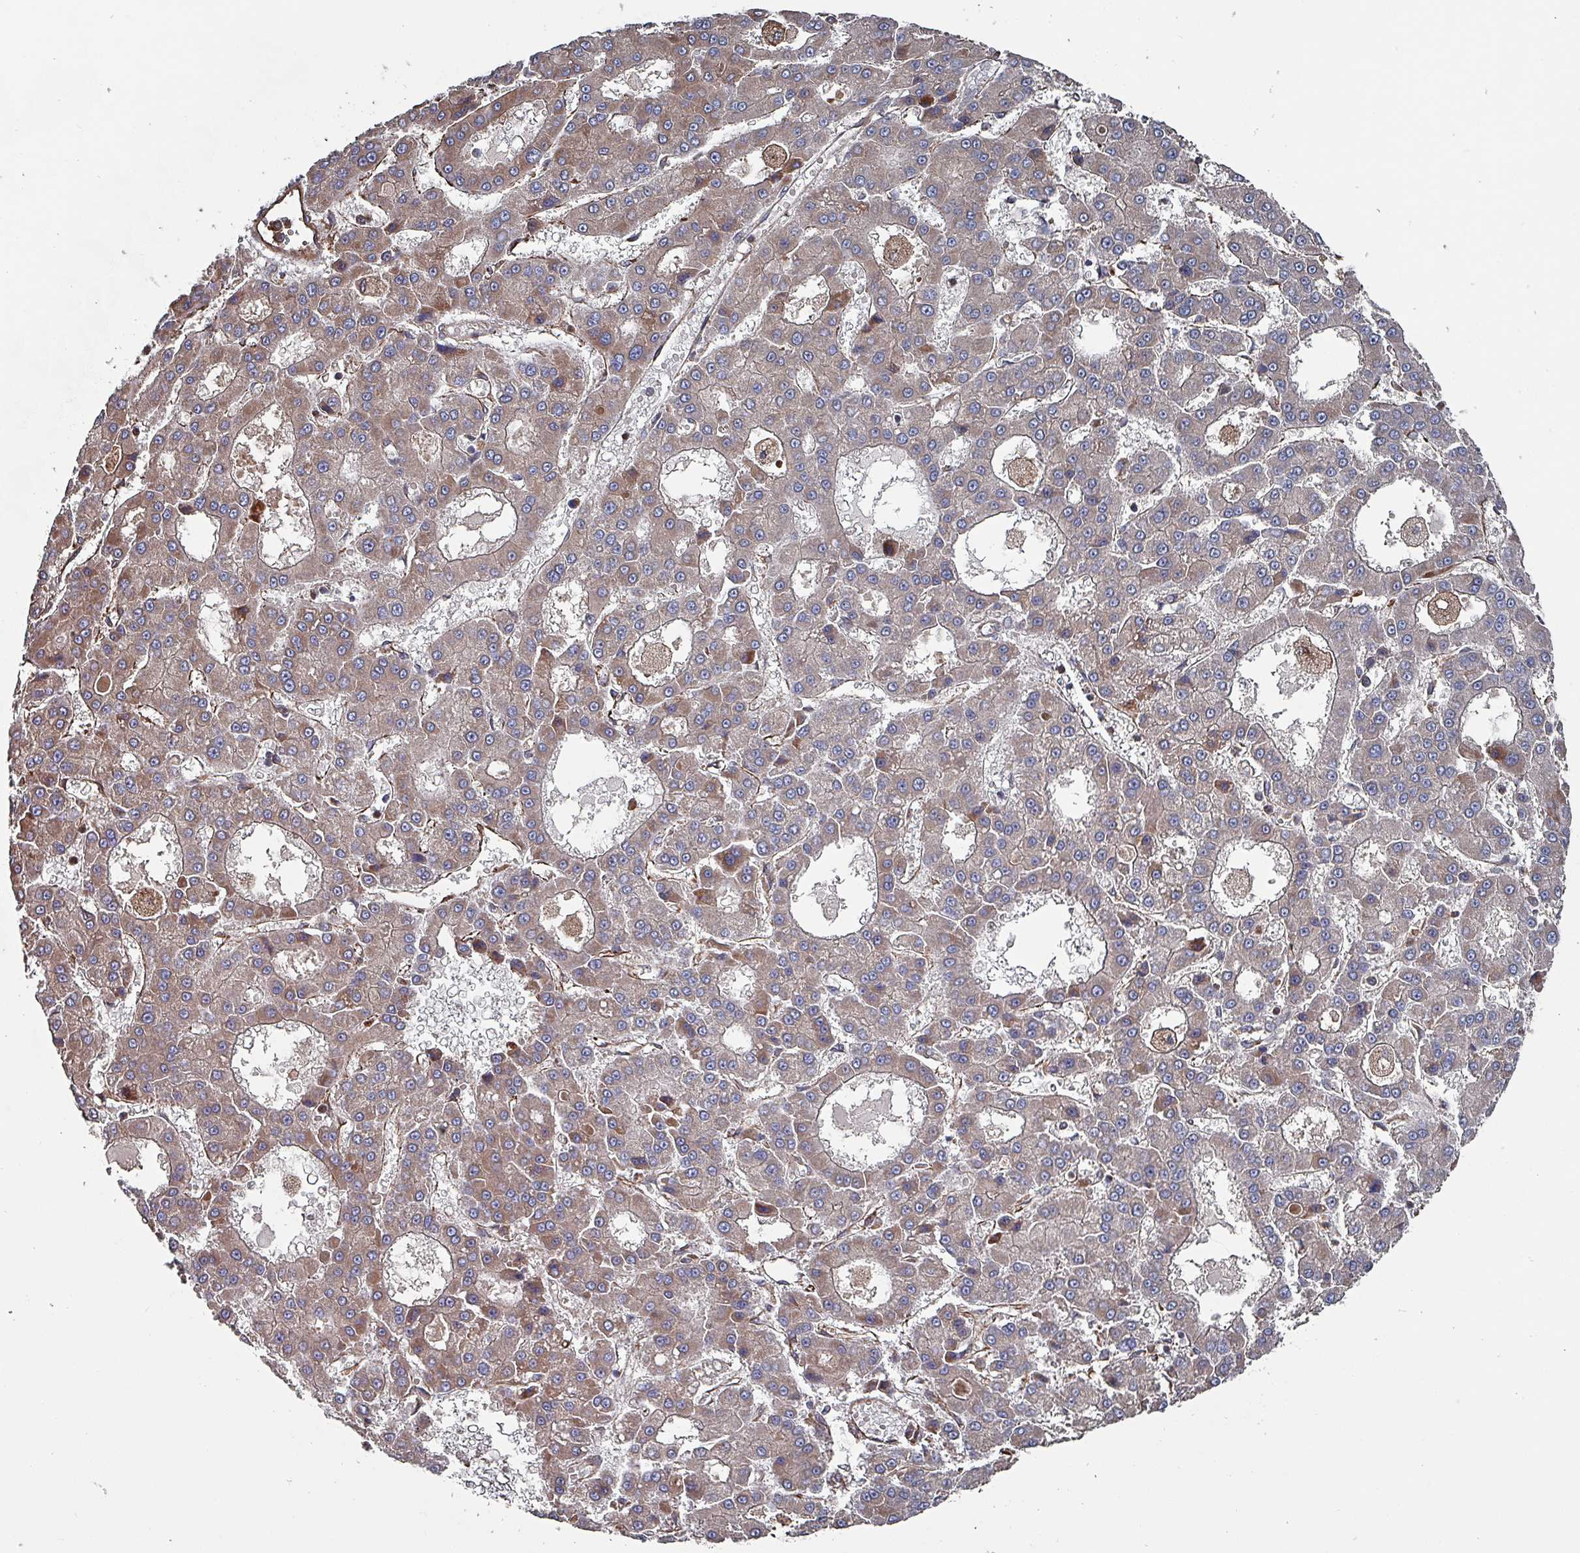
{"staining": {"intensity": "moderate", "quantity": "25%-75%", "location": "cytoplasmic/membranous"}, "tissue": "liver cancer", "cell_type": "Tumor cells", "image_type": "cancer", "snomed": [{"axis": "morphology", "description": "Carcinoma, Hepatocellular, NOS"}, {"axis": "topography", "description": "Liver"}], "caption": "An immunohistochemistry (IHC) image of tumor tissue is shown. Protein staining in brown highlights moderate cytoplasmic/membranous positivity in hepatocellular carcinoma (liver) within tumor cells. (DAB (3,3'-diaminobenzidine) IHC with brightfield microscopy, high magnification).", "gene": "ANO10", "patient": {"sex": "male", "age": 70}}